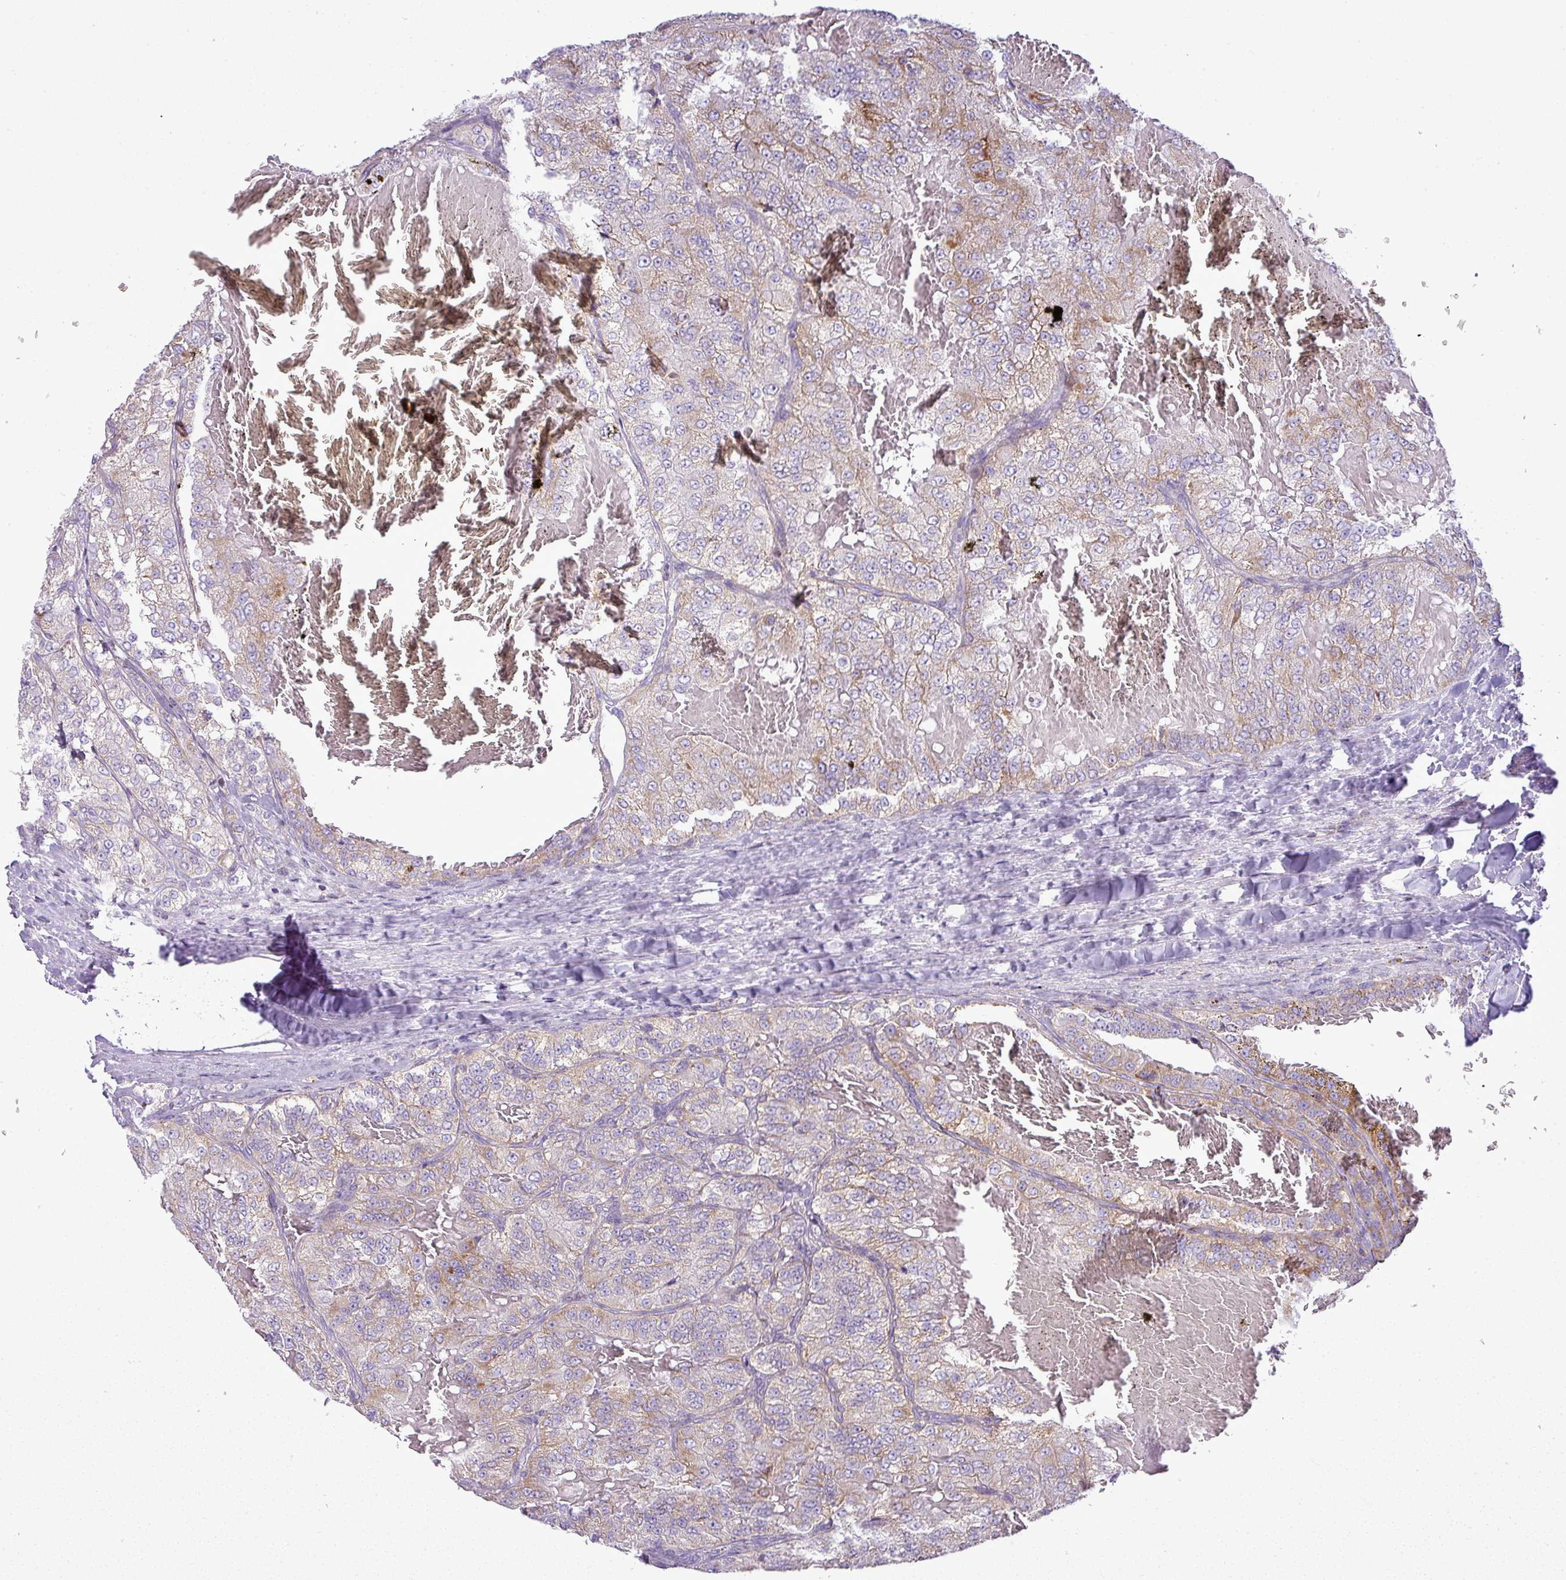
{"staining": {"intensity": "moderate", "quantity": "<25%", "location": "cytoplasmic/membranous"}, "tissue": "renal cancer", "cell_type": "Tumor cells", "image_type": "cancer", "snomed": [{"axis": "morphology", "description": "Adenocarcinoma, NOS"}, {"axis": "topography", "description": "Kidney"}], "caption": "Immunohistochemistry (IHC) of renal cancer exhibits low levels of moderate cytoplasmic/membranous staining in approximately <25% of tumor cells. Using DAB (3,3'-diaminobenzidine) (brown) and hematoxylin (blue) stains, captured at high magnification using brightfield microscopy.", "gene": "ZNF81", "patient": {"sex": "female", "age": 63}}